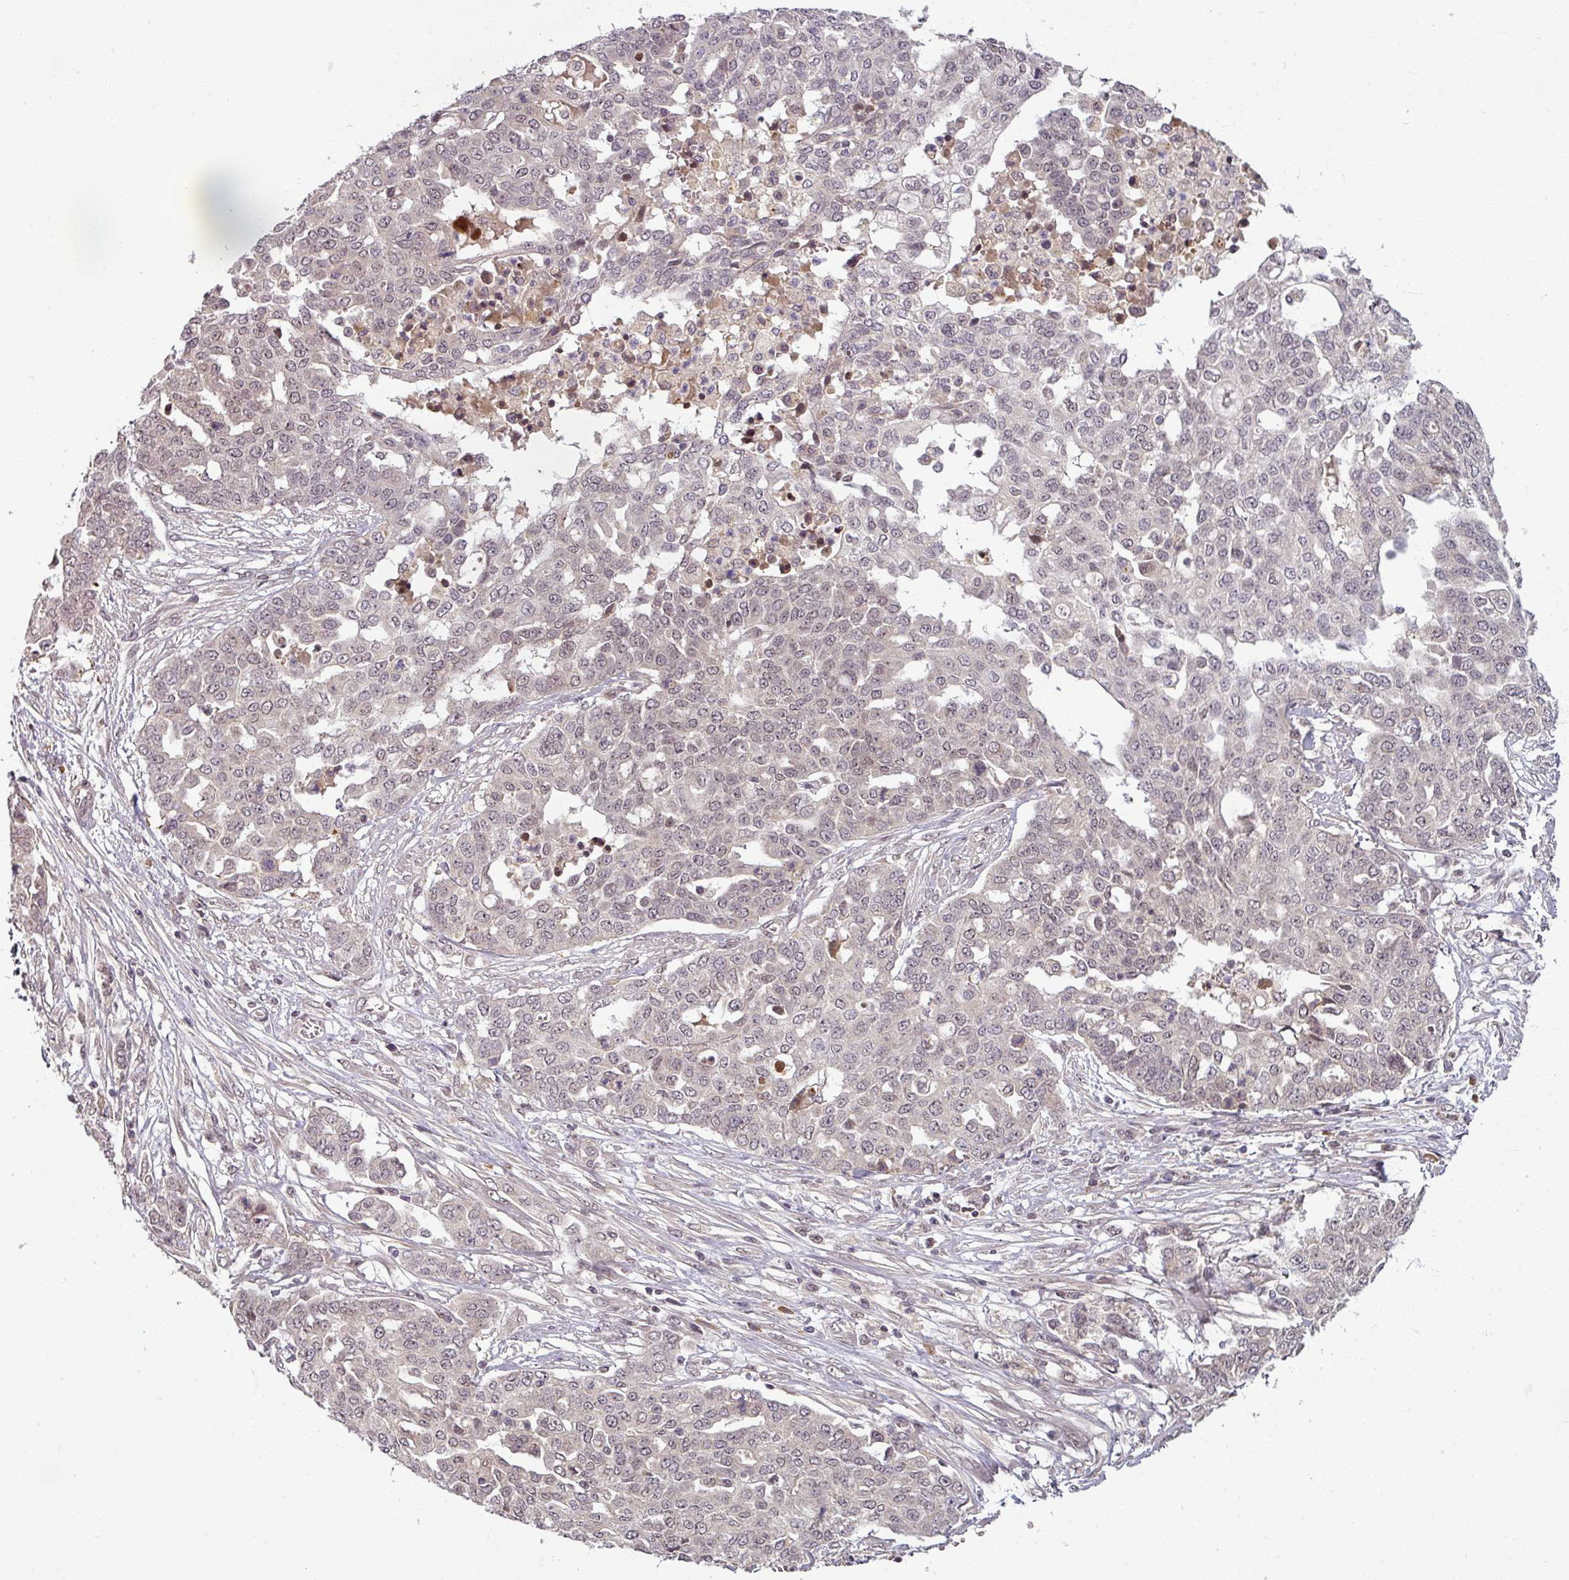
{"staining": {"intensity": "negative", "quantity": "none", "location": "none"}, "tissue": "ovarian cancer", "cell_type": "Tumor cells", "image_type": "cancer", "snomed": [{"axis": "morphology", "description": "Cystadenocarcinoma, serous, NOS"}, {"axis": "topography", "description": "Soft tissue"}, {"axis": "topography", "description": "Ovary"}], "caption": "Tumor cells show no significant protein staining in ovarian cancer (serous cystadenocarcinoma). (DAB (3,3'-diaminobenzidine) immunohistochemistry (IHC), high magnification).", "gene": "POLR2G", "patient": {"sex": "female", "age": 57}}